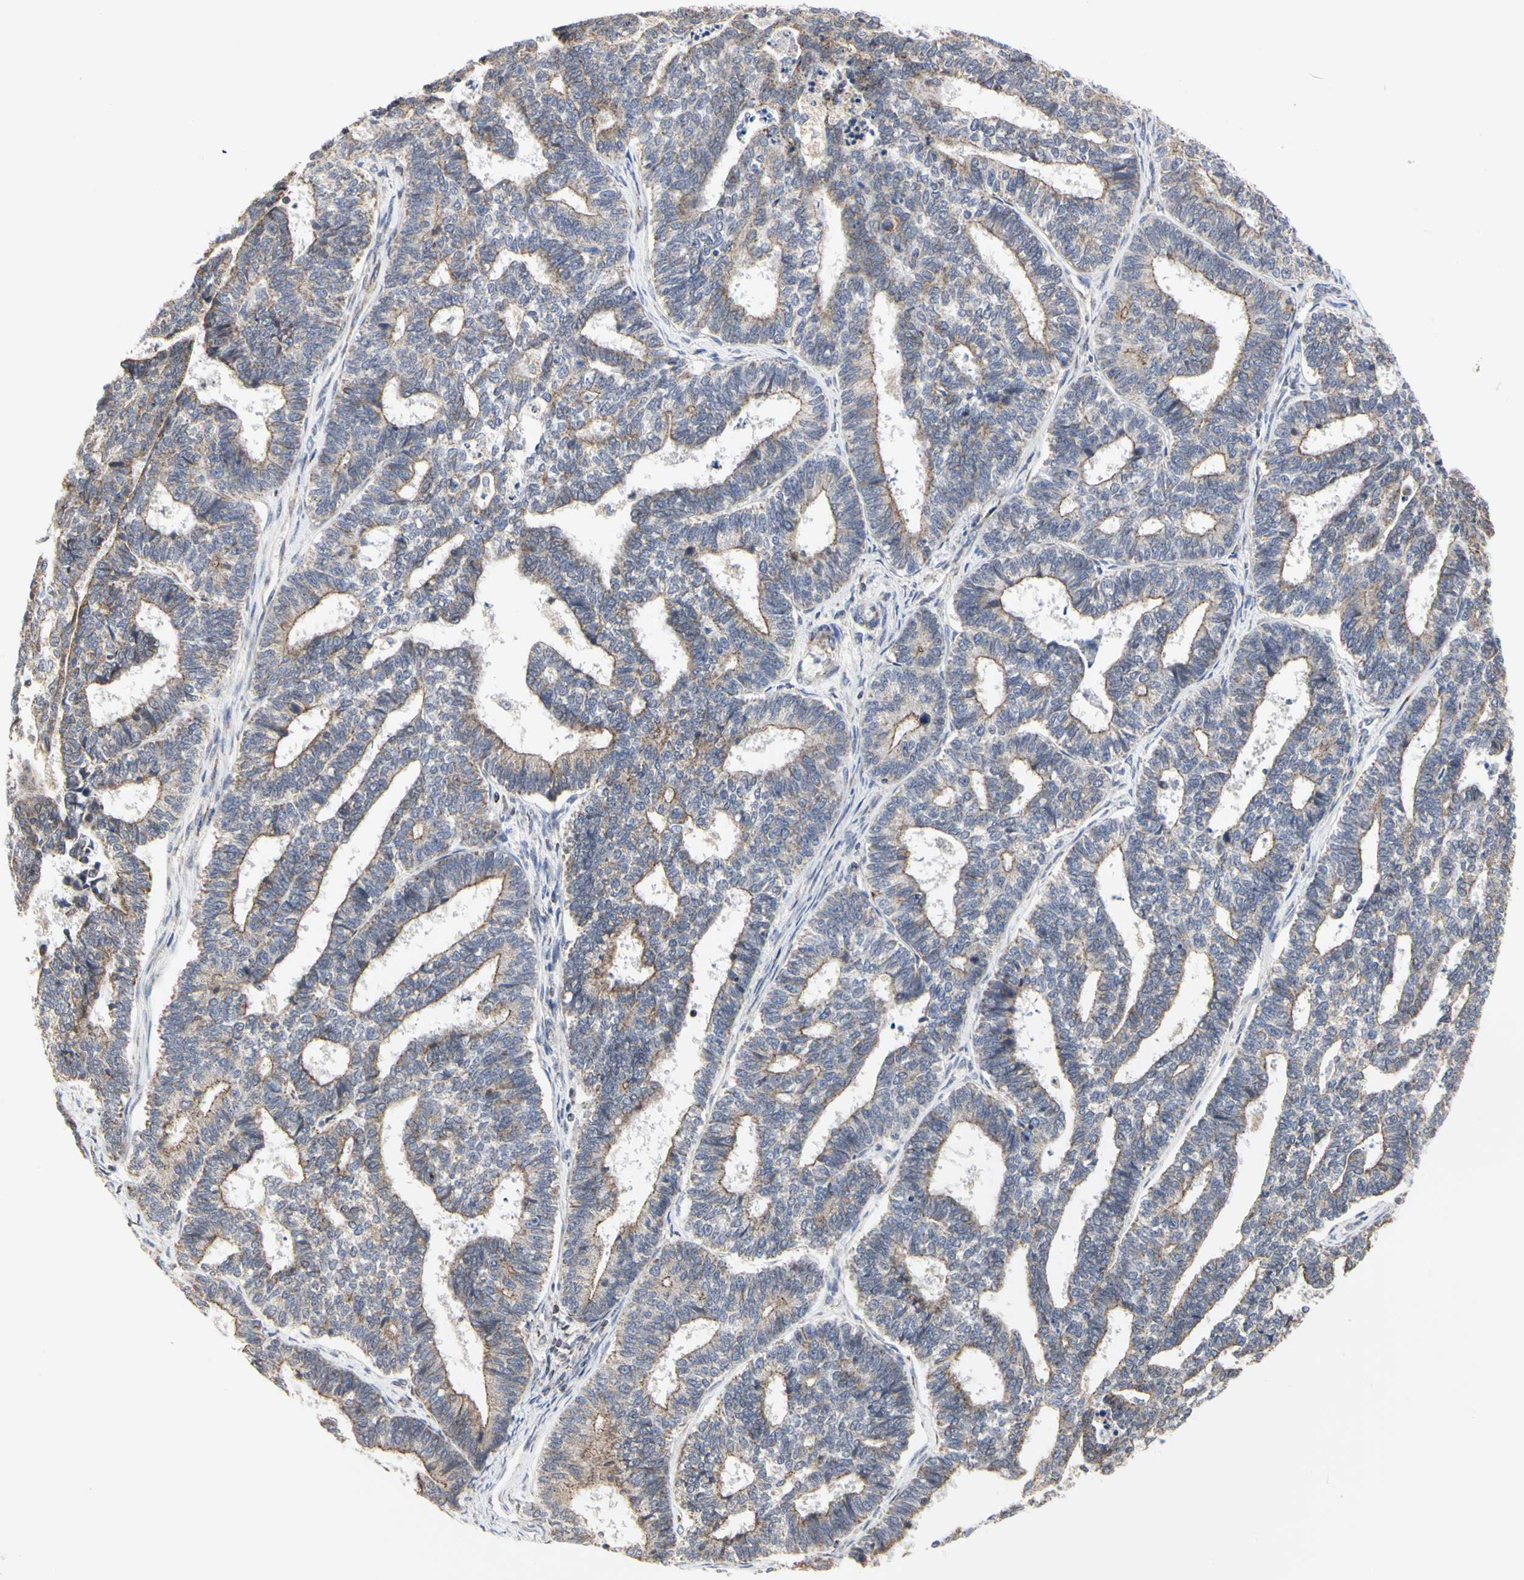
{"staining": {"intensity": "weak", "quantity": "25%-75%", "location": "cytoplasmic/membranous"}, "tissue": "endometrial cancer", "cell_type": "Tumor cells", "image_type": "cancer", "snomed": [{"axis": "morphology", "description": "Adenocarcinoma, NOS"}, {"axis": "topography", "description": "Endometrium"}], "caption": "This is an image of immunohistochemistry staining of endometrial adenocarcinoma, which shows weak positivity in the cytoplasmic/membranous of tumor cells.", "gene": "TSKU", "patient": {"sex": "female", "age": 70}}